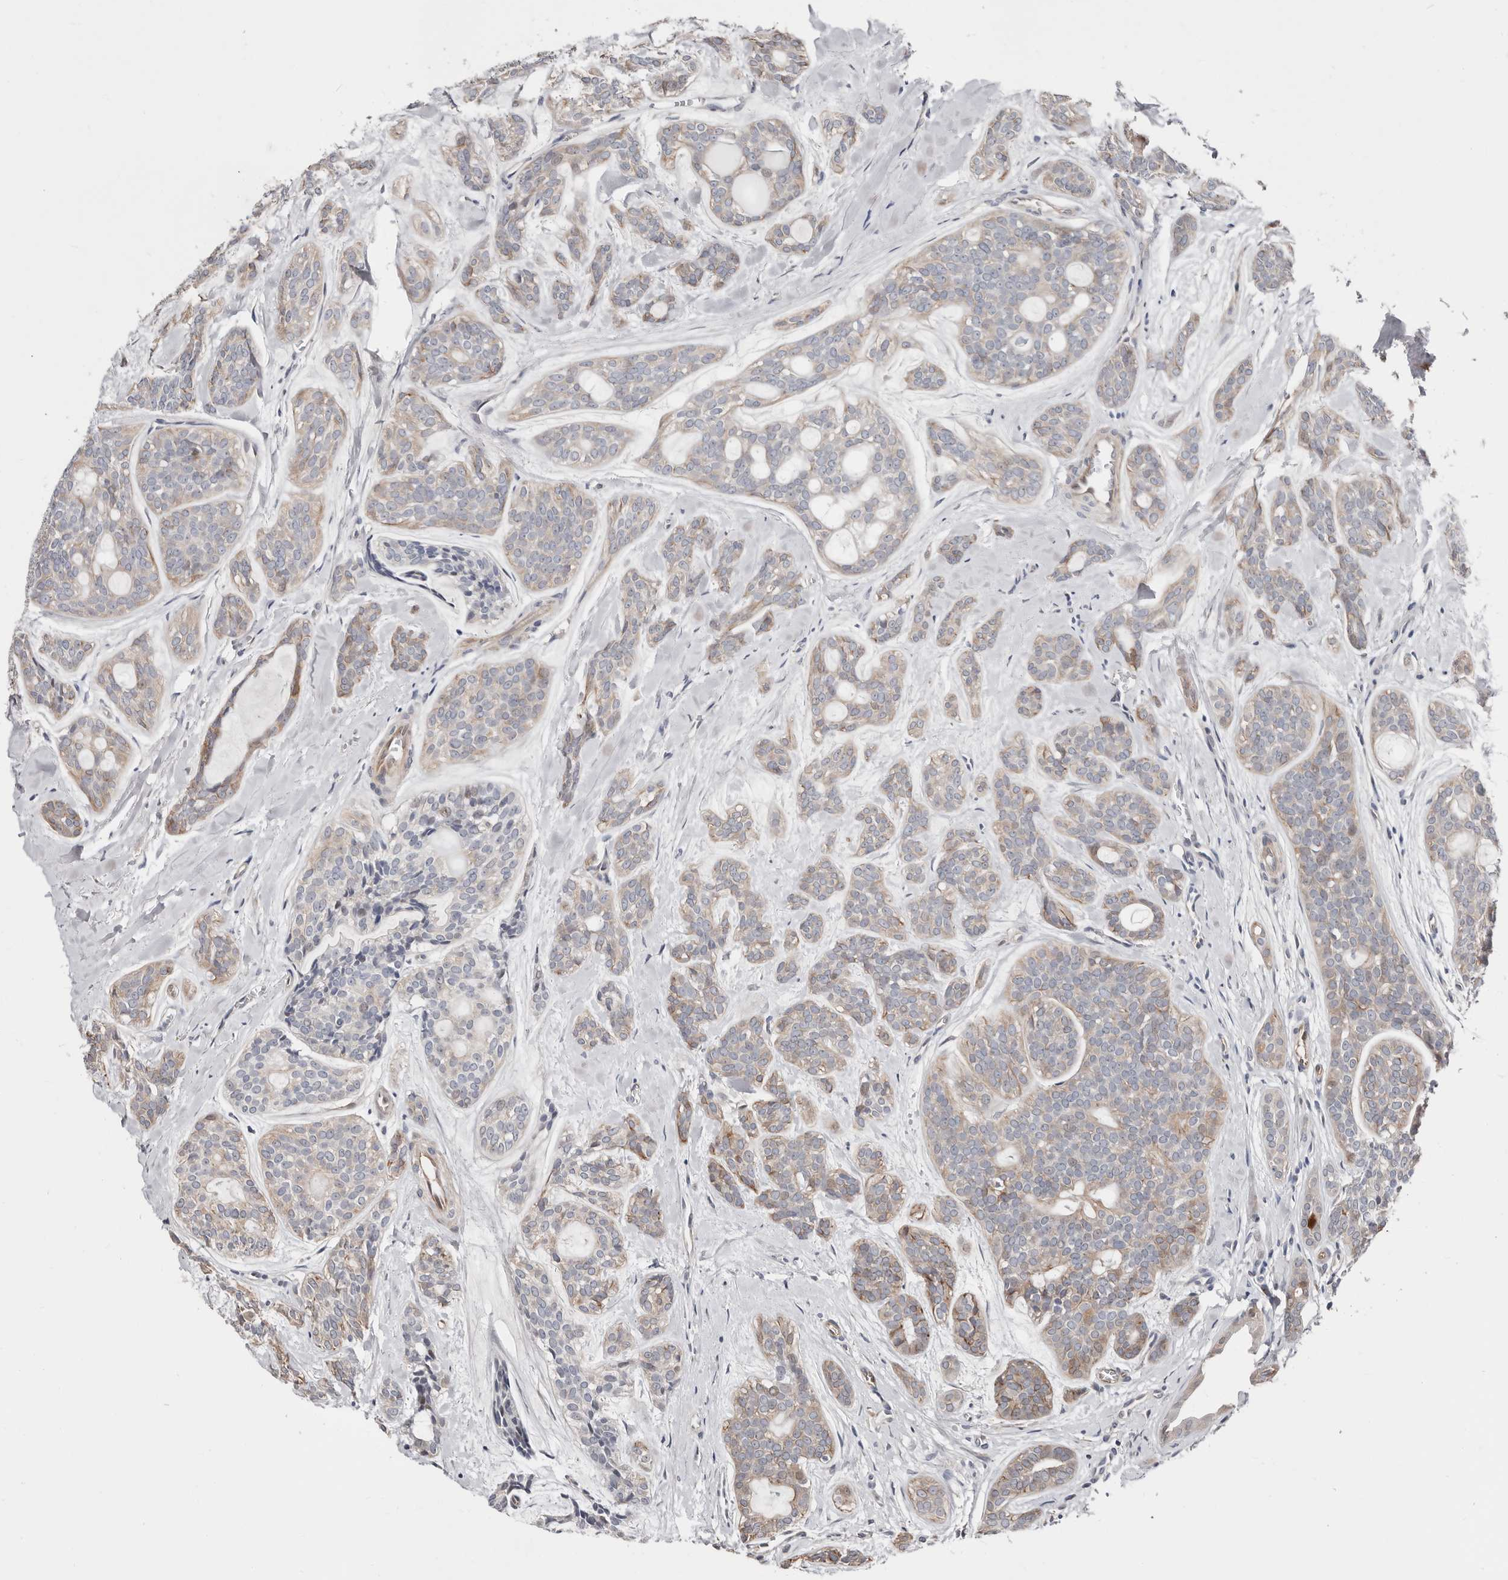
{"staining": {"intensity": "weak", "quantity": "<25%", "location": "cytoplasmic/membranous"}, "tissue": "head and neck cancer", "cell_type": "Tumor cells", "image_type": "cancer", "snomed": [{"axis": "morphology", "description": "Adenocarcinoma, NOS"}, {"axis": "topography", "description": "Head-Neck"}], "caption": "Immunohistochemistry (IHC) image of neoplastic tissue: human head and neck cancer (adenocarcinoma) stained with DAB shows no significant protein staining in tumor cells.", "gene": "ASRGL1", "patient": {"sex": "male", "age": 66}}